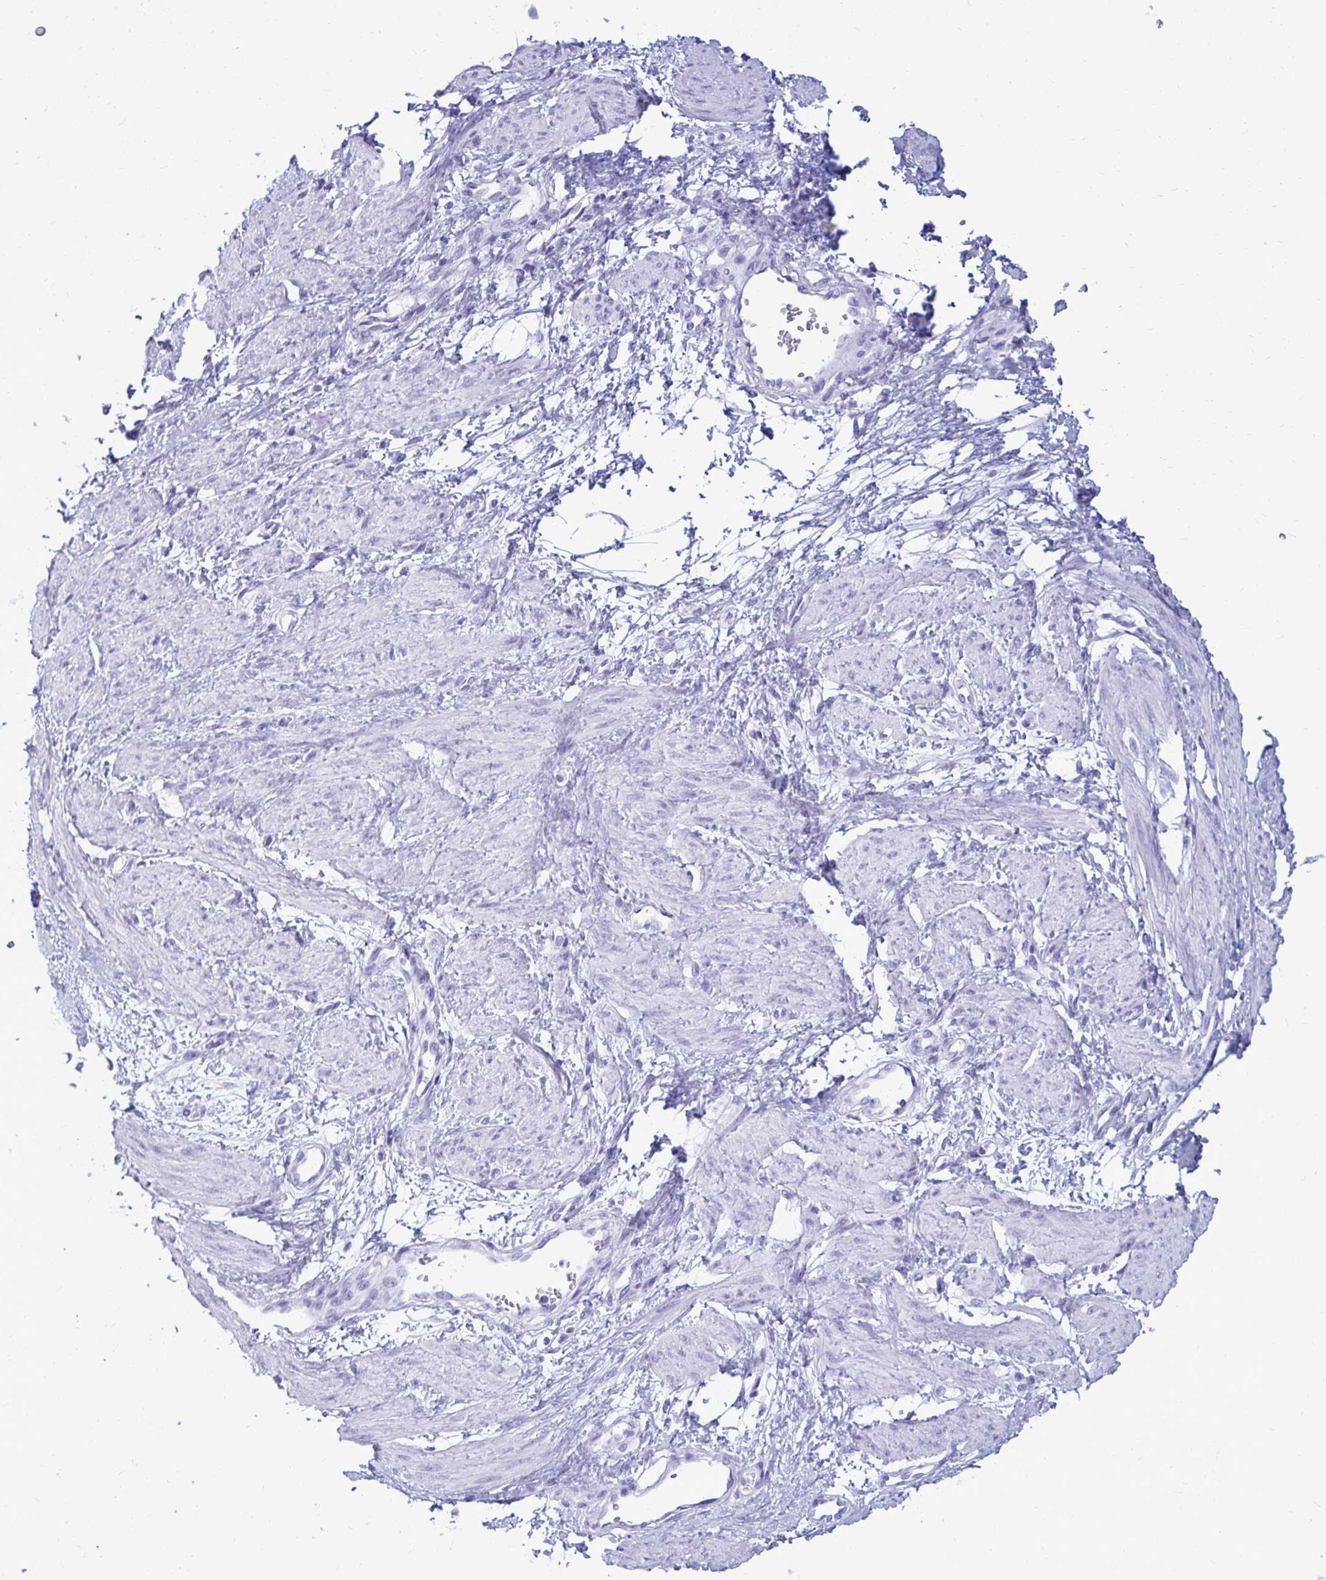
{"staining": {"intensity": "negative", "quantity": "none", "location": "none"}, "tissue": "smooth muscle", "cell_type": "Smooth muscle cells", "image_type": "normal", "snomed": [{"axis": "morphology", "description": "Normal tissue, NOS"}, {"axis": "topography", "description": "Smooth muscle"}, {"axis": "topography", "description": "Uterus"}], "caption": "IHC photomicrograph of unremarkable human smooth muscle stained for a protein (brown), which reveals no staining in smooth muscle cells.", "gene": "OR10R2", "patient": {"sex": "female", "age": 39}}